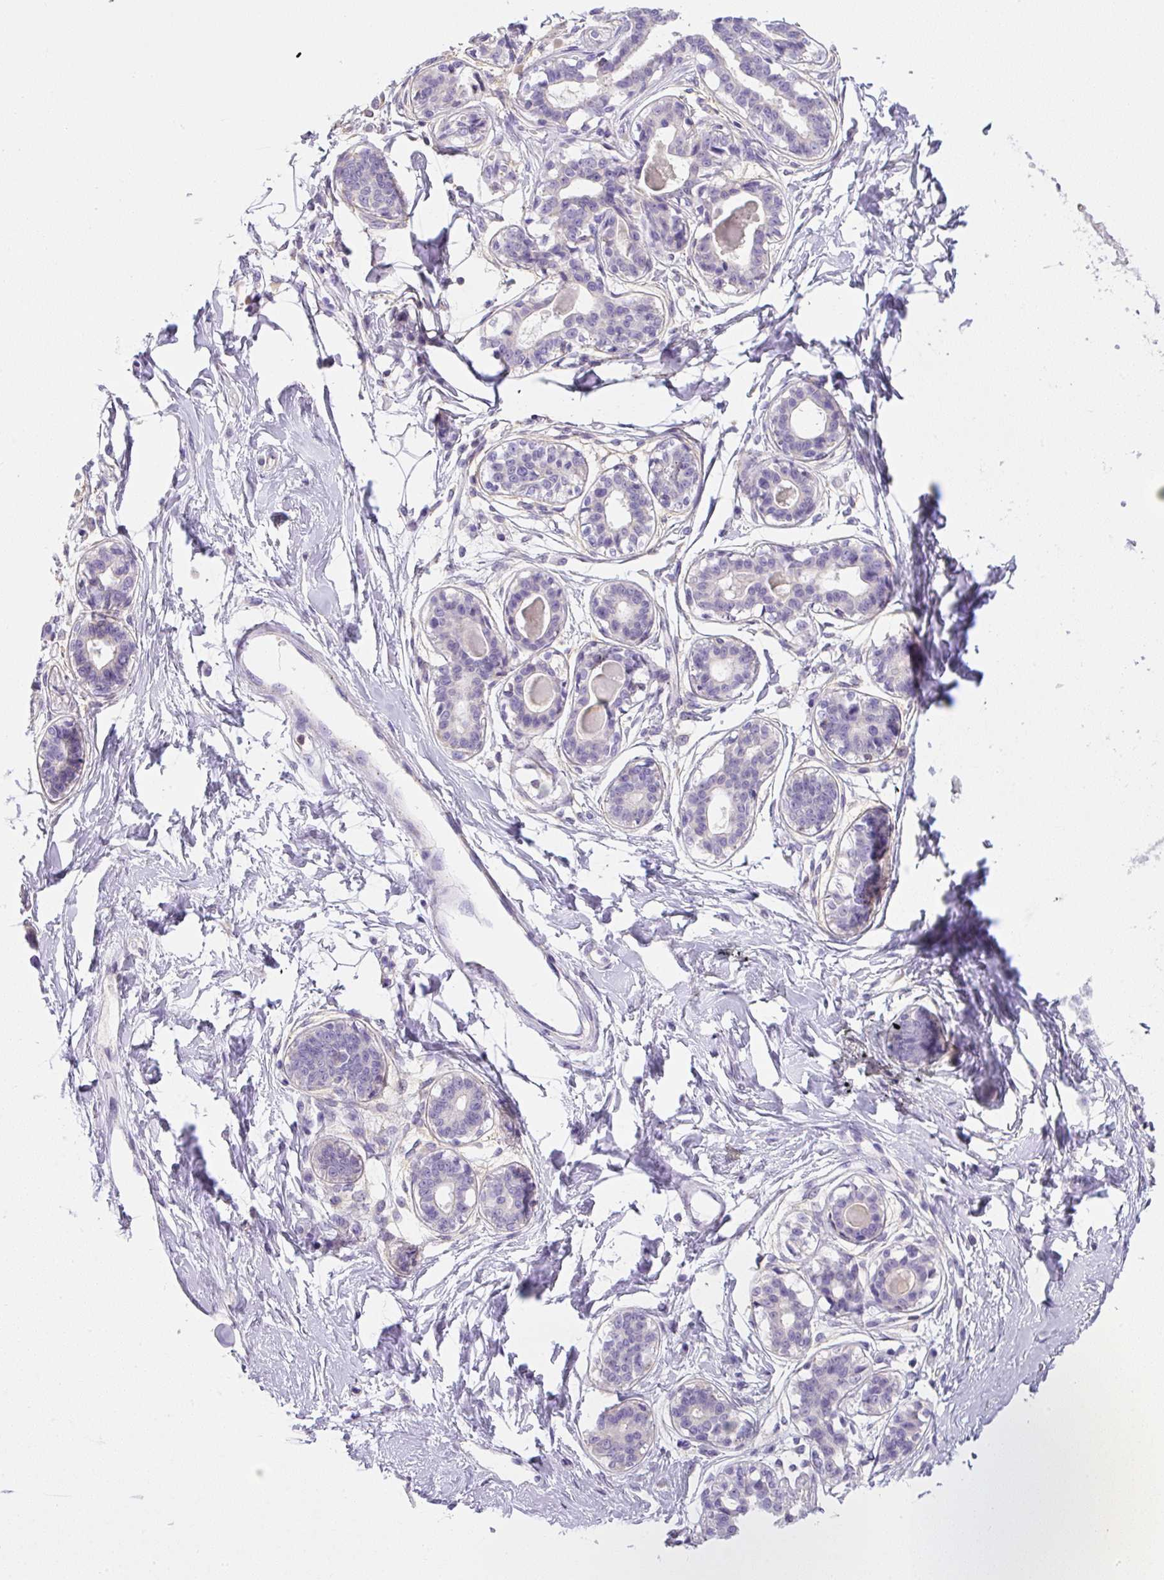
{"staining": {"intensity": "negative", "quantity": "none", "location": "none"}, "tissue": "breast", "cell_type": "Adipocytes", "image_type": "normal", "snomed": [{"axis": "morphology", "description": "Normal tissue, NOS"}, {"axis": "topography", "description": "Breast"}], "caption": "Protein analysis of benign breast displays no significant staining in adipocytes. (Brightfield microscopy of DAB immunohistochemistry (IHC) at high magnification).", "gene": "PIP5KL1", "patient": {"sex": "female", "age": 45}}